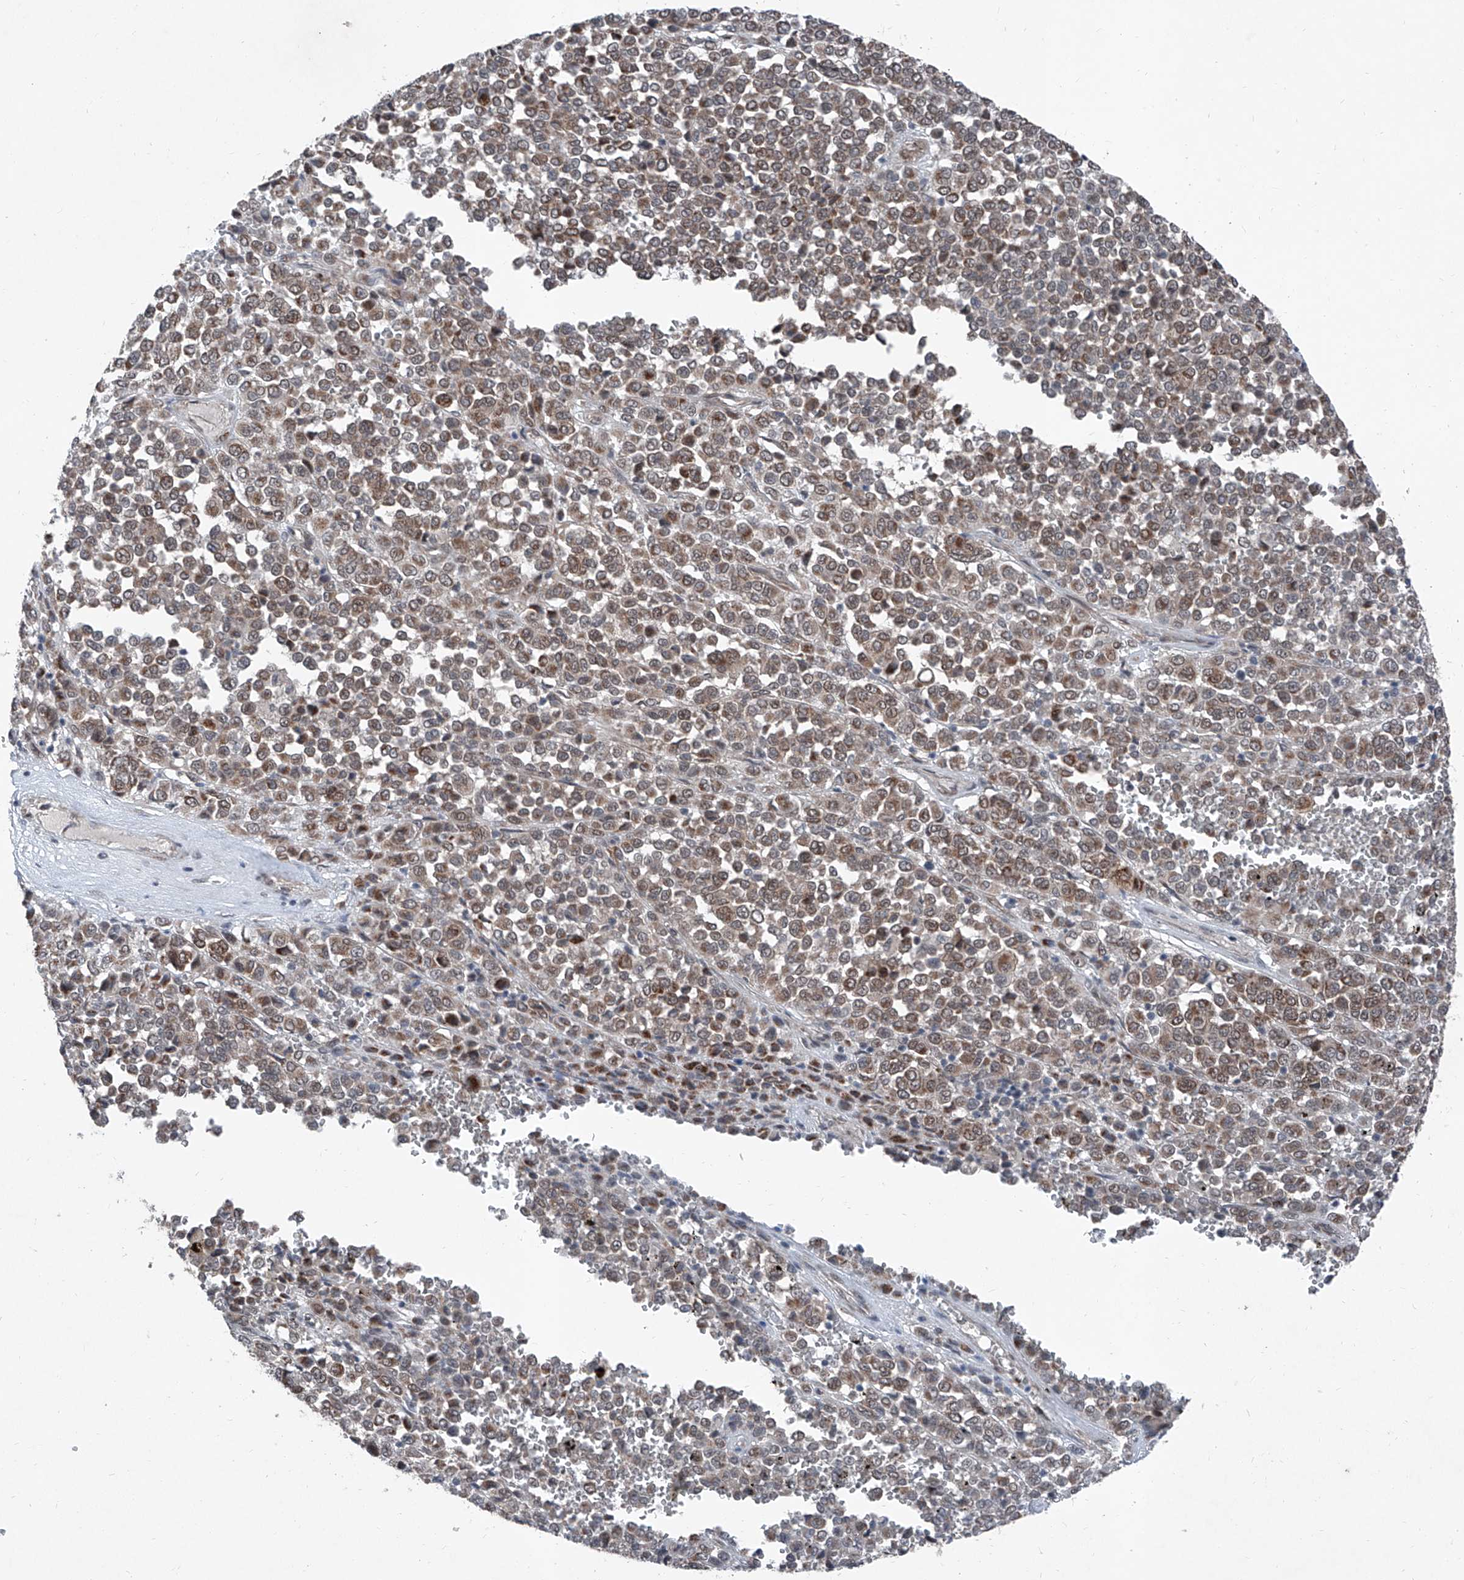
{"staining": {"intensity": "moderate", "quantity": ">75%", "location": "cytoplasmic/membranous"}, "tissue": "melanoma", "cell_type": "Tumor cells", "image_type": "cancer", "snomed": [{"axis": "morphology", "description": "Malignant melanoma, Metastatic site"}, {"axis": "topography", "description": "Pancreas"}], "caption": "Human melanoma stained with a protein marker demonstrates moderate staining in tumor cells.", "gene": "COA7", "patient": {"sex": "female", "age": 30}}